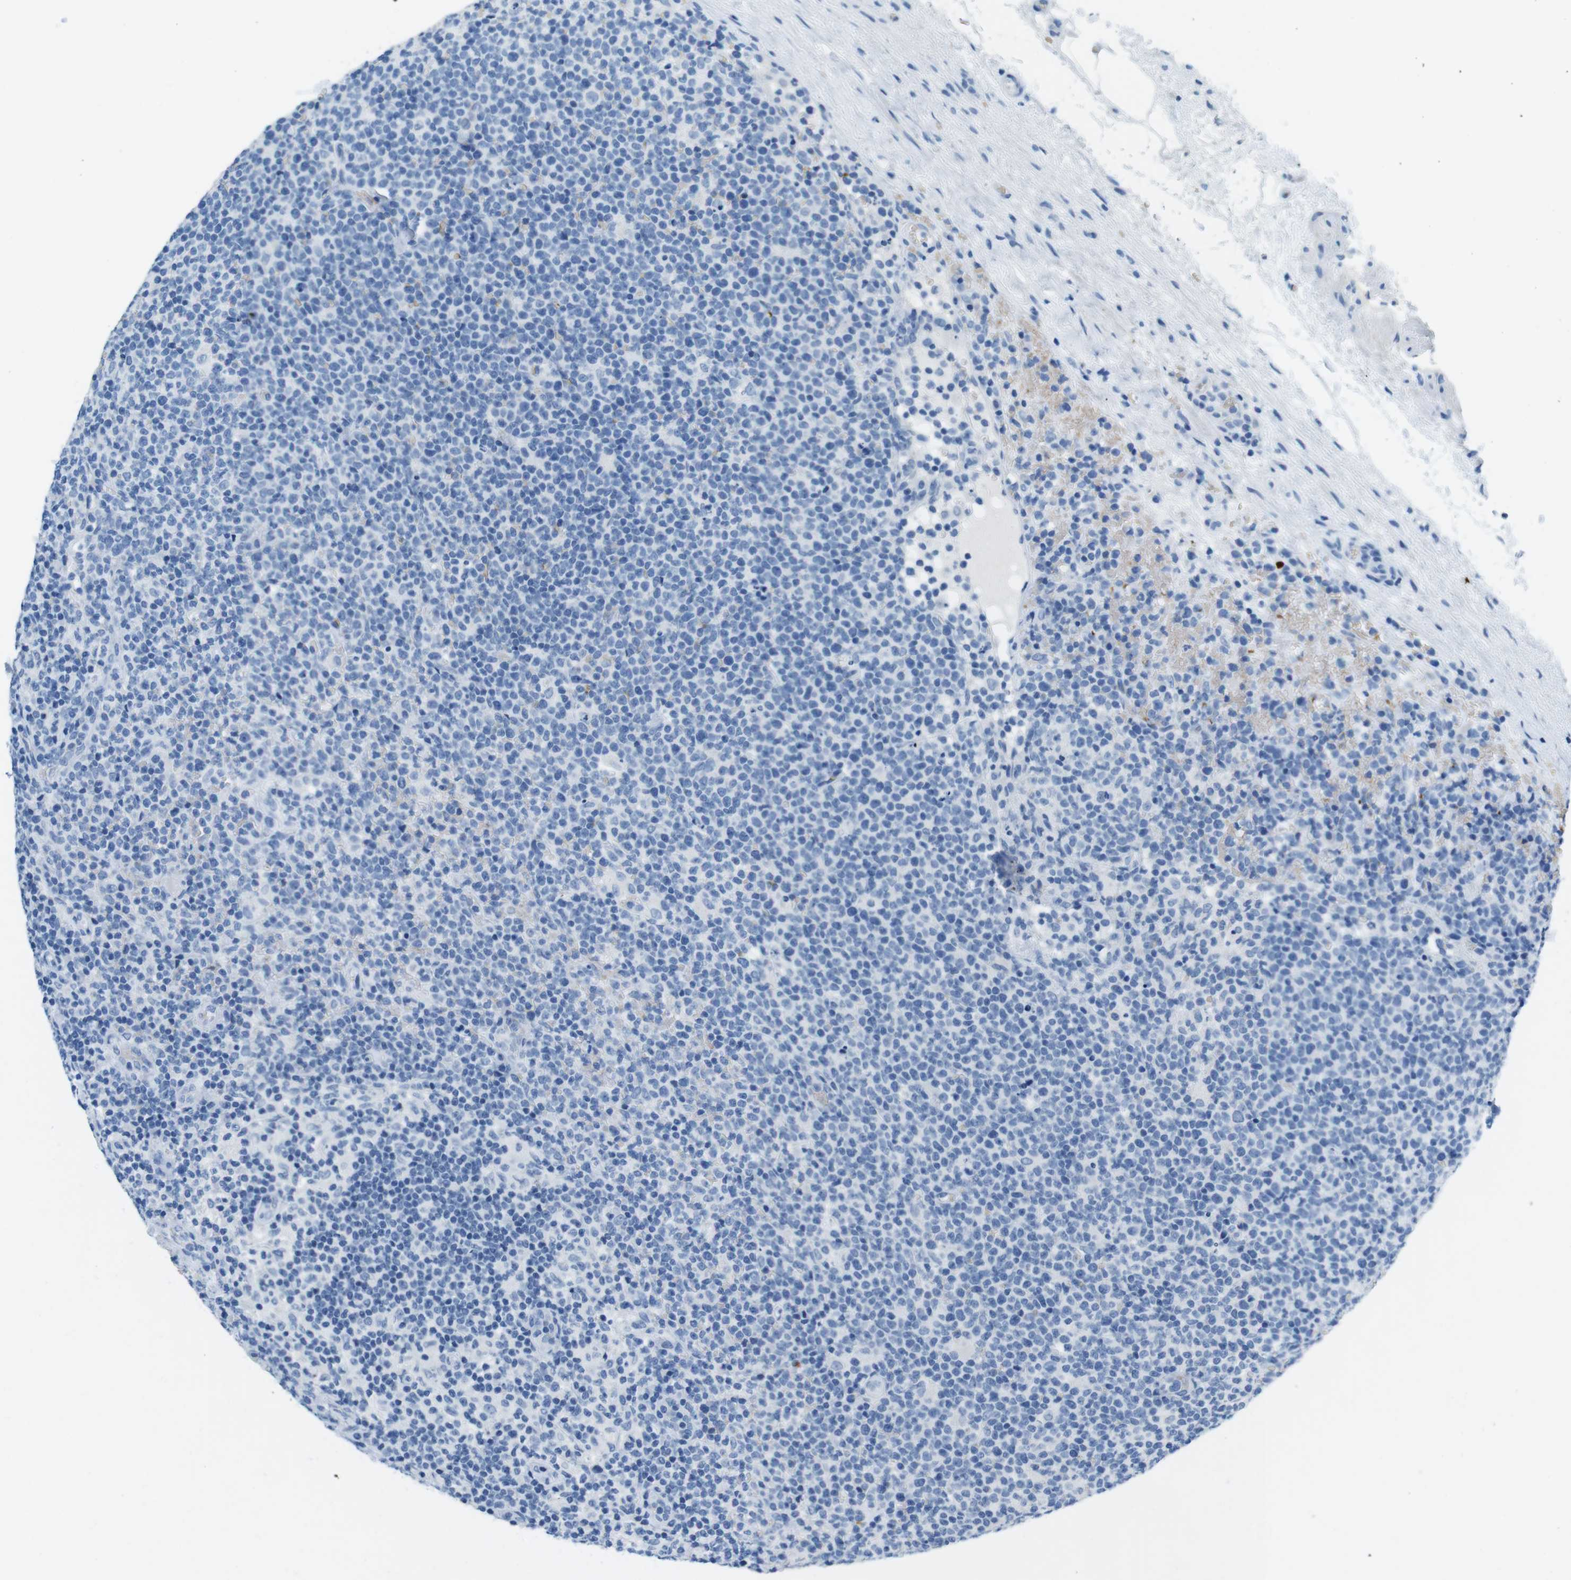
{"staining": {"intensity": "negative", "quantity": "none", "location": "none"}, "tissue": "lymphoma", "cell_type": "Tumor cells", "image_type": "cancer", "snomed": [{"axis": "morphology", "description": "Malignant lymphoma, non-Hodgkin's type, High grade"}, {"axis": "topography", "description": "Lymph node"}], "caption": "A high-resolution histopathology image shows immunohistochemistry staining of lymphoma, which demonstrates no significant expression in tumor cells.", "gene": "TFAP2C", "patient": {"sex": "male", "age": 61}}